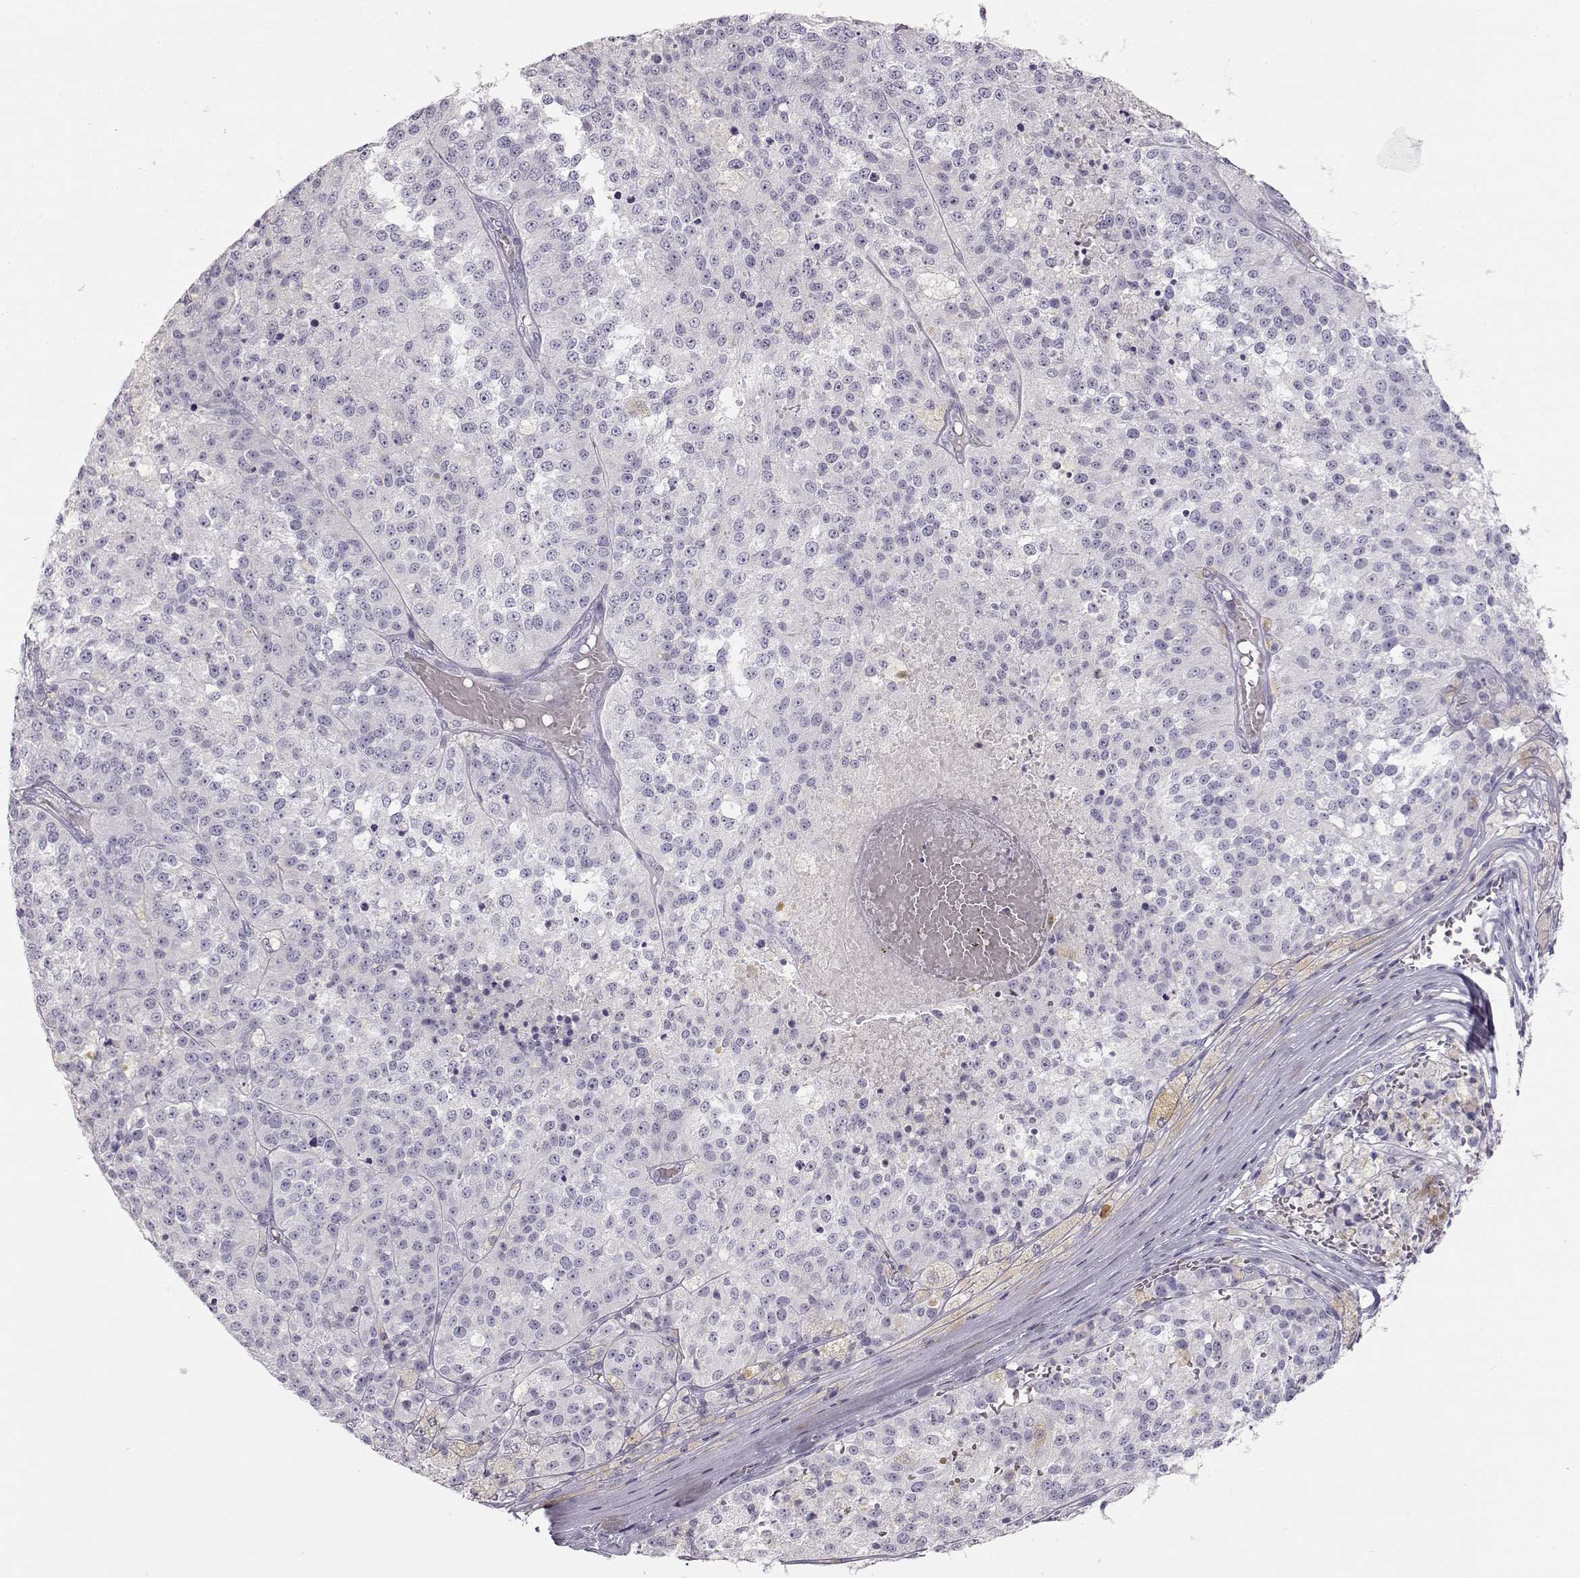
{"staining": {"intensity": "negative", "quantity": "none", "location": "none"}, "tissue": "melanoma", "cell_type": "Tumor cells", "image_type": "cancer", "snomed": [{"axis": "morphology", "description": "Malignant melanoma, Metastatic site"}, {"axis": "topography", "description": "Lymph node"}], "caption": "IHC image of malignant melanoma (metastatic site) stained for a protein (brown), which displays no expression in tumor cells.", "gene": "LEPR", "patient": {"sex": "female", "age": 64}}